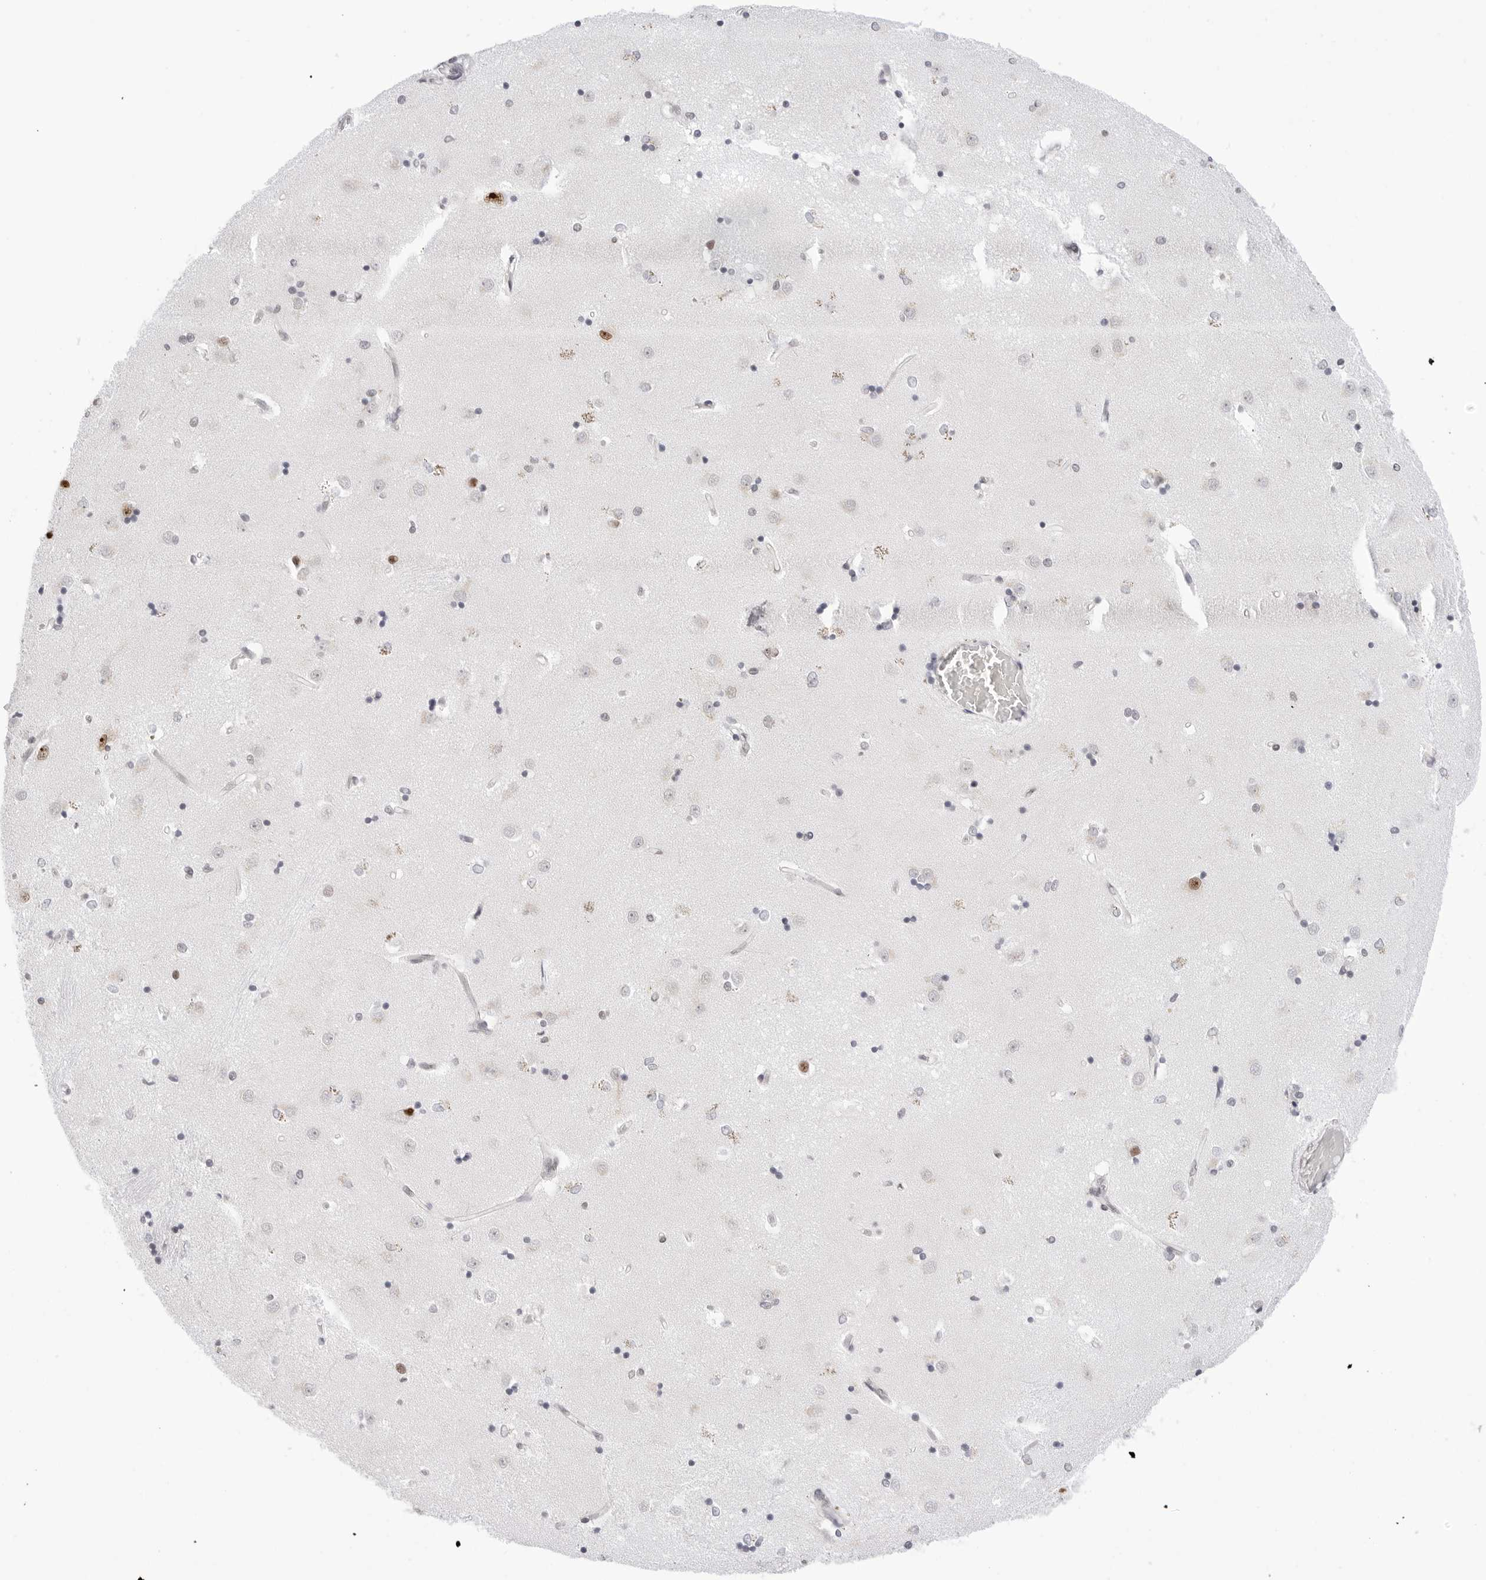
{"staining": {"intensity": "moderate", "quantity": "<25%", "location": "nuclear"}, "tissue": "caudate", "cell_type": "Glial cells", "image_type": "normal", "snomed": [{"axis": "morphology", "description": "Normal tissue, NOS"}, {"axis": "topography", "description": "Lateral ventricle wall"}], "caption": "Immunohistochemical staining of unremarkable caudate exhibits low levels of moderate nuclear expression in about <25% of glial cells.", "gene": "C1orf162", "patient": {"sex": "male", "age": 45}}